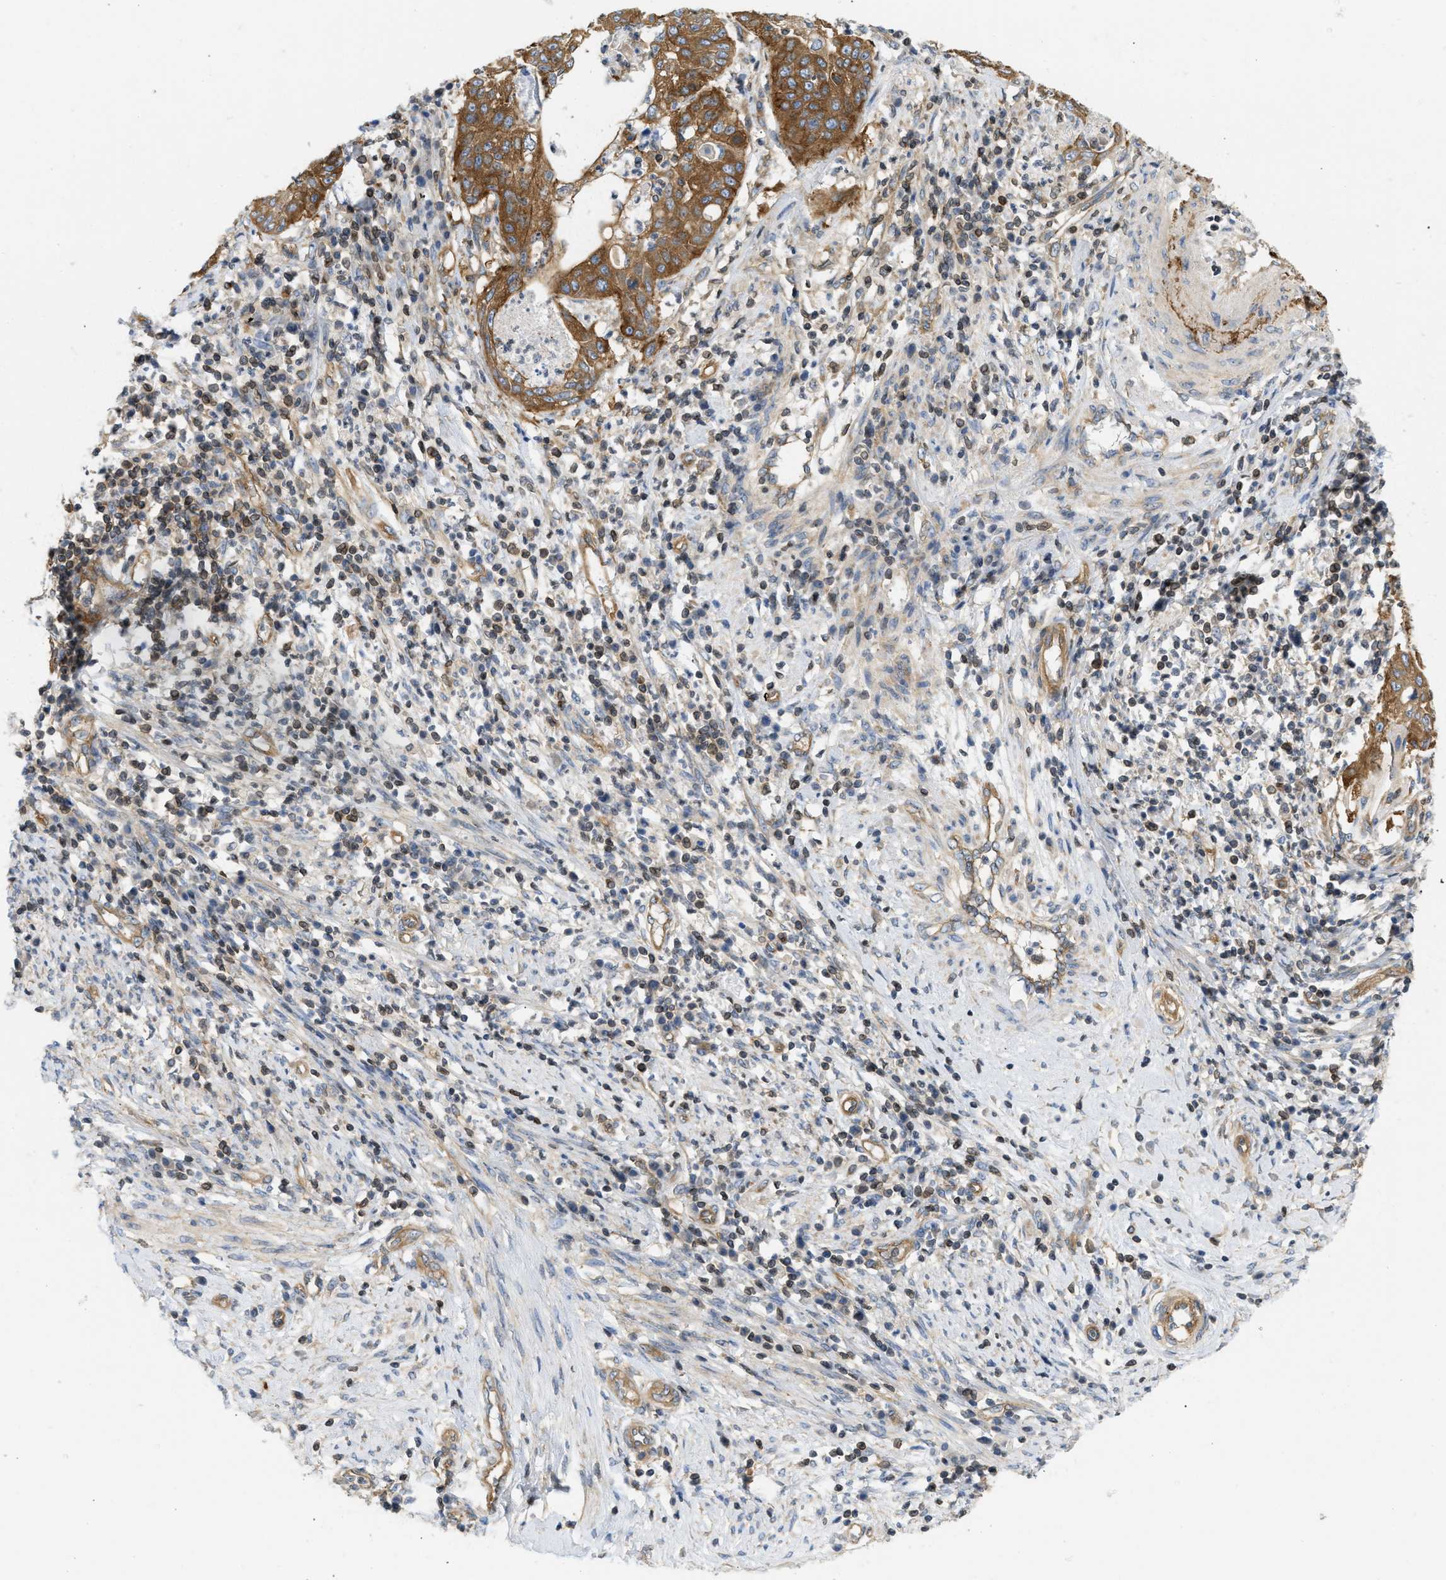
{"staining": {"intensity": "strong", "quantity": ">75%", "location": "cytoplasmic/membranous"}, "tissue": "cervical cancer", "cell_type": "Tumor cells", "image_type": "cancer", "snomed": [{"axis": "morphology", "description": "Normal tissue, NOS"}, {"axis": "morphology", "description": "Squamous cell carcinoma, NOS"}, {"axis": "topography", "description": "Cervix"}], "caption": "Tumor cells reveal high levels of strong cytoplasmic/membranous expression in approximately >75% of cells in human cervical cancer.", "gene": "STRN", "patient": {"sex": "female", "age": 39}}